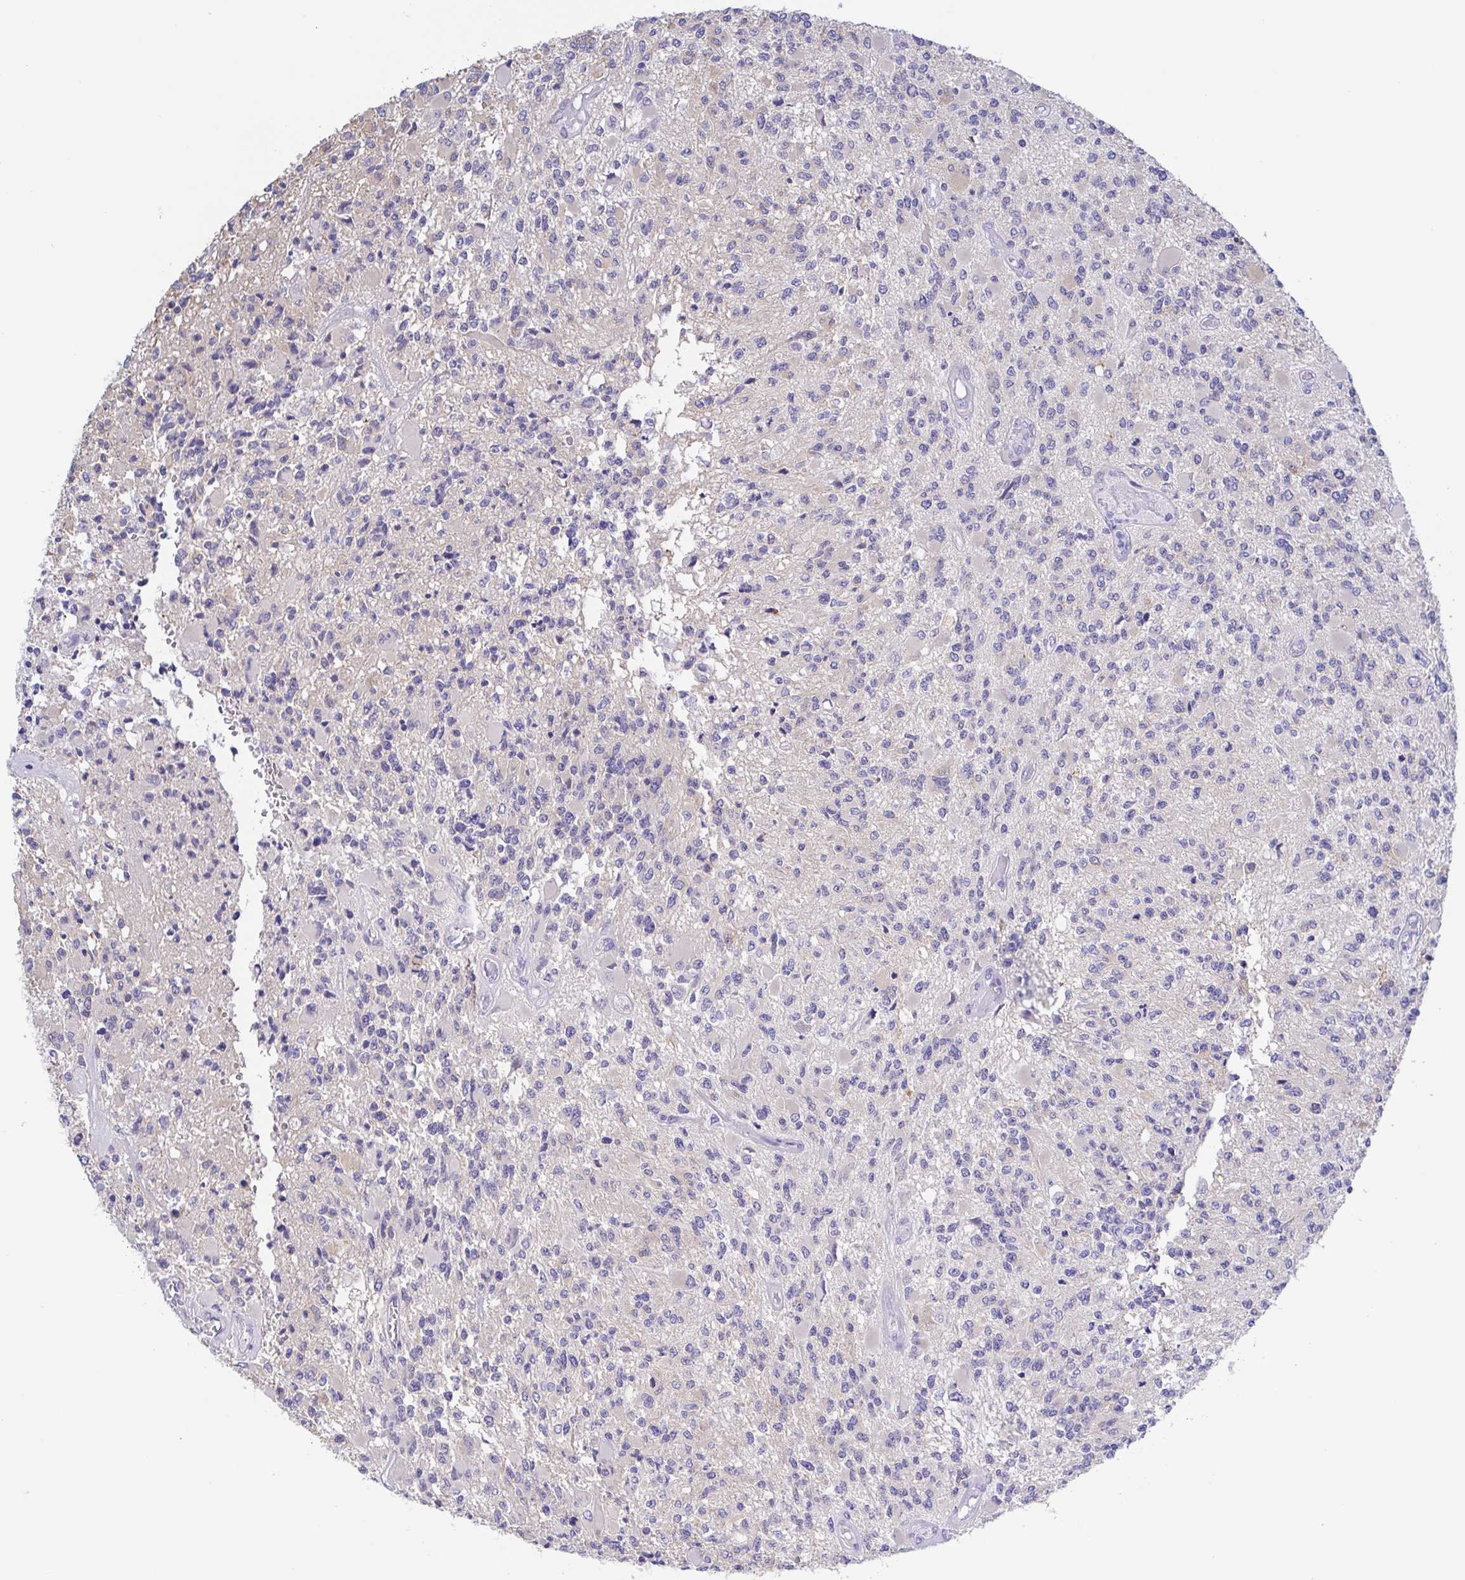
{"staining": {"intensity": "negative", "quantity": "none", "location": "none"}, "tissue": "glioma", "cell_type": "Tumor cells", "image_type": "cancer", "snomed": [{"axis": "morphology", "description": "Glioma, malignant, High grade"}, {"axis": "topography", "description": "Brain"}], "caption": "There is no significant expression in tumor cells of glioma. (Brightfield microscopy of DAB immunohistochemistry (IHC) at high magnification).", "gene": "MUCL3", "patient": {"sex": "female", "age": 63}}